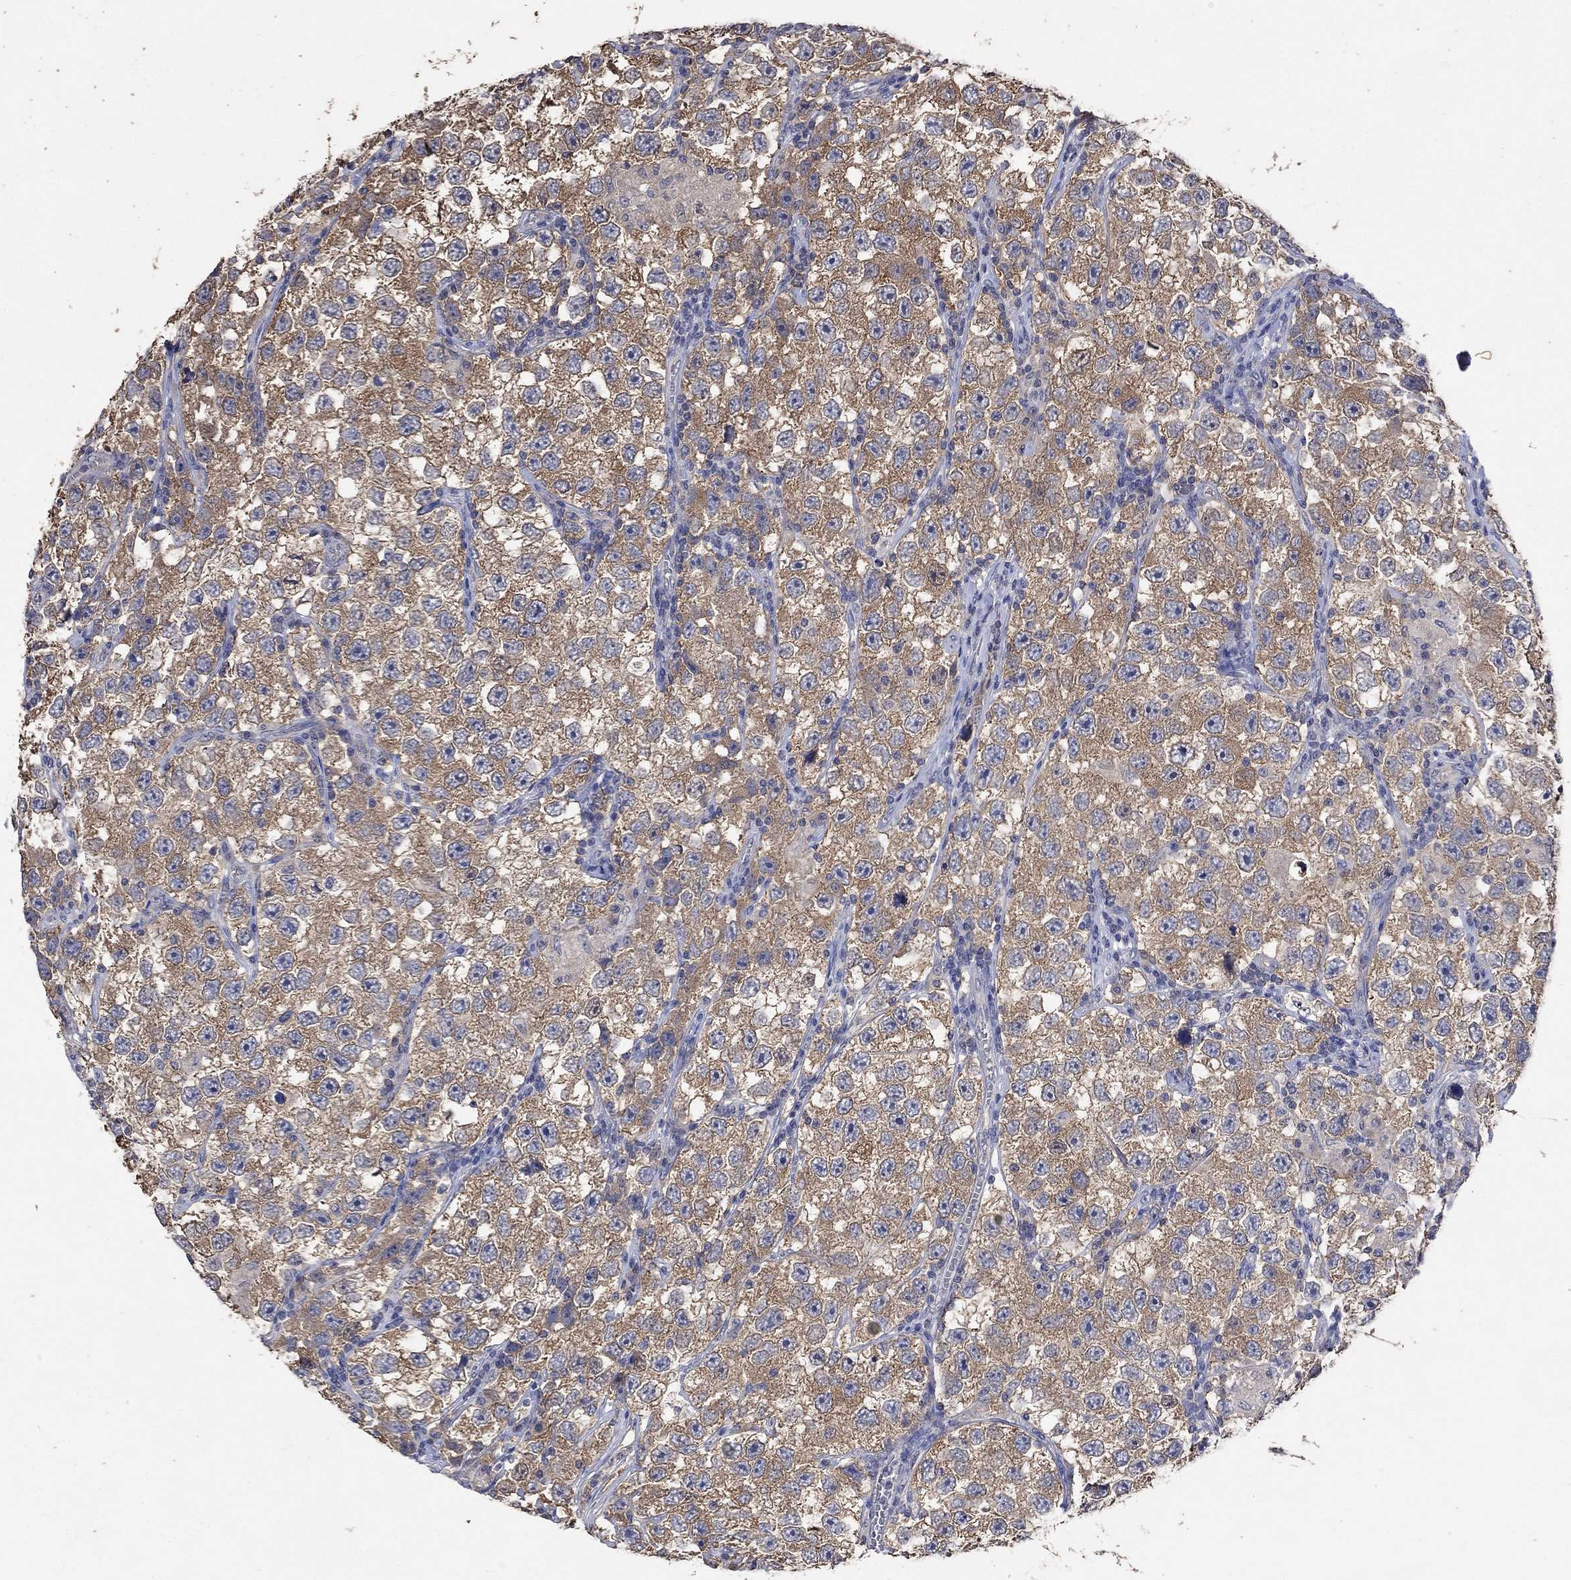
{"staining": {"intensity": "moderate", "quantity": ">75%", "location": "cytoplasmic/membranous"}, "tissue": "testis cancer", "cell_type": "Tumor cells", "image_type": "cancer", "snomed": [{"axis": "morphology", "description": "Seminoma, NOS"}, {"axis": "topography", "description": "Testis"}], "caption": "Testis seminoma stained for a protein displays moderate cytoplasmic/membranous positivity in tumor cells.", "gene": "PTPN20", "patient": {"sex": "male", "age": 26}}